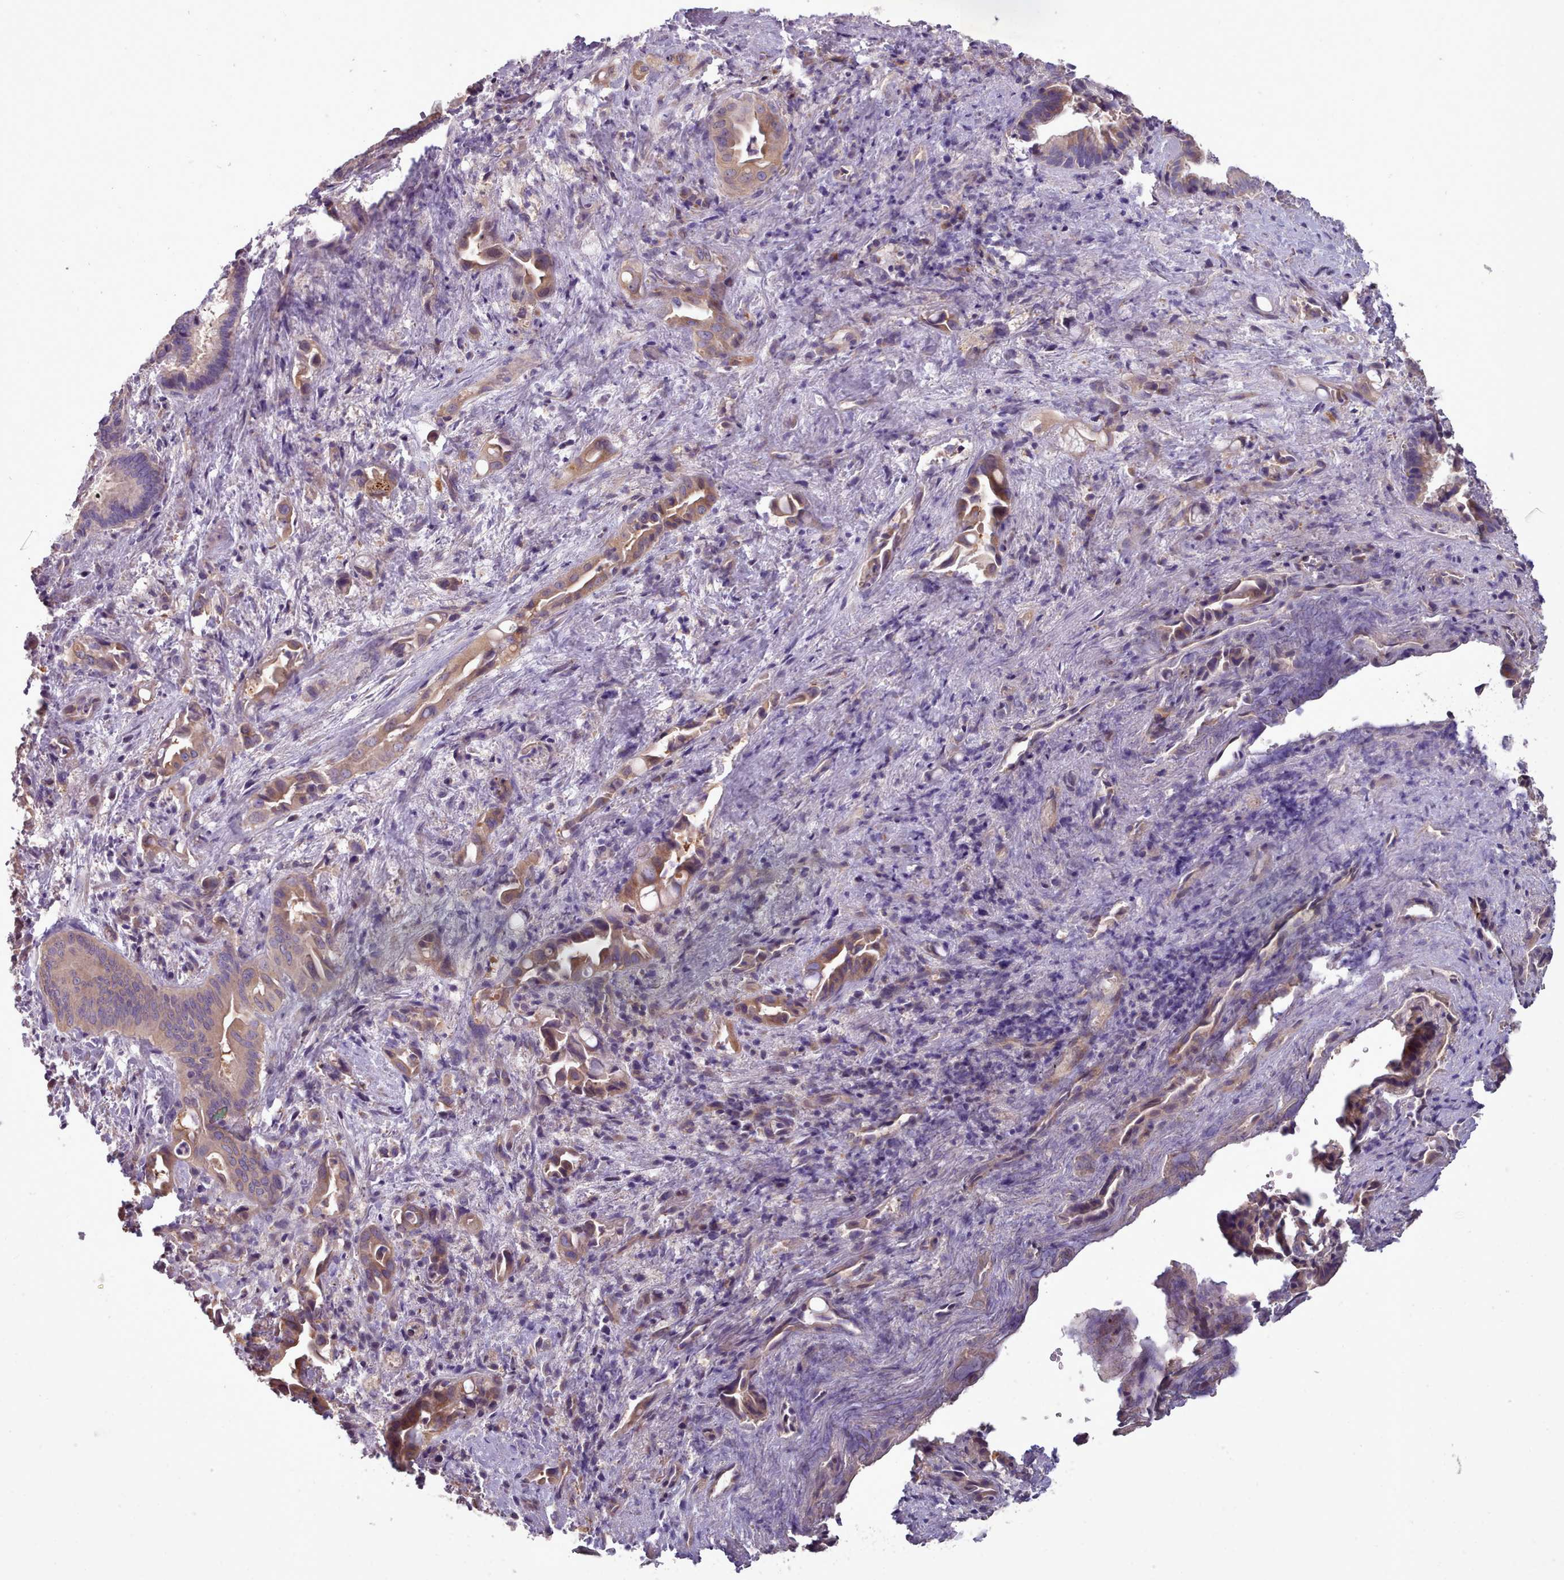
{"staining": {"intensity": "moderate", "quantity": ">75%", "location": "cytoplasmic/membranous"}, "tissue": "liver cancer", "cell_type": "Tumor cells", "image_type": "cancer", "snomed": [{"axis": "morphology", "description": "Cholangiocarcinoma"}, {"axis": "topography", "description": "Liver"}], "caption": "Liver cancer (cholangiocarcinoma) stained with DAB (3,3'-diaminobenzidine) immunohistochemistry demonstrates medium levels of moderate cytoplasmic/membranous positivity in approximately >75% of tumor cells.", "gene": "DPF1", "patient": {"sex": "female", "age": 68}}